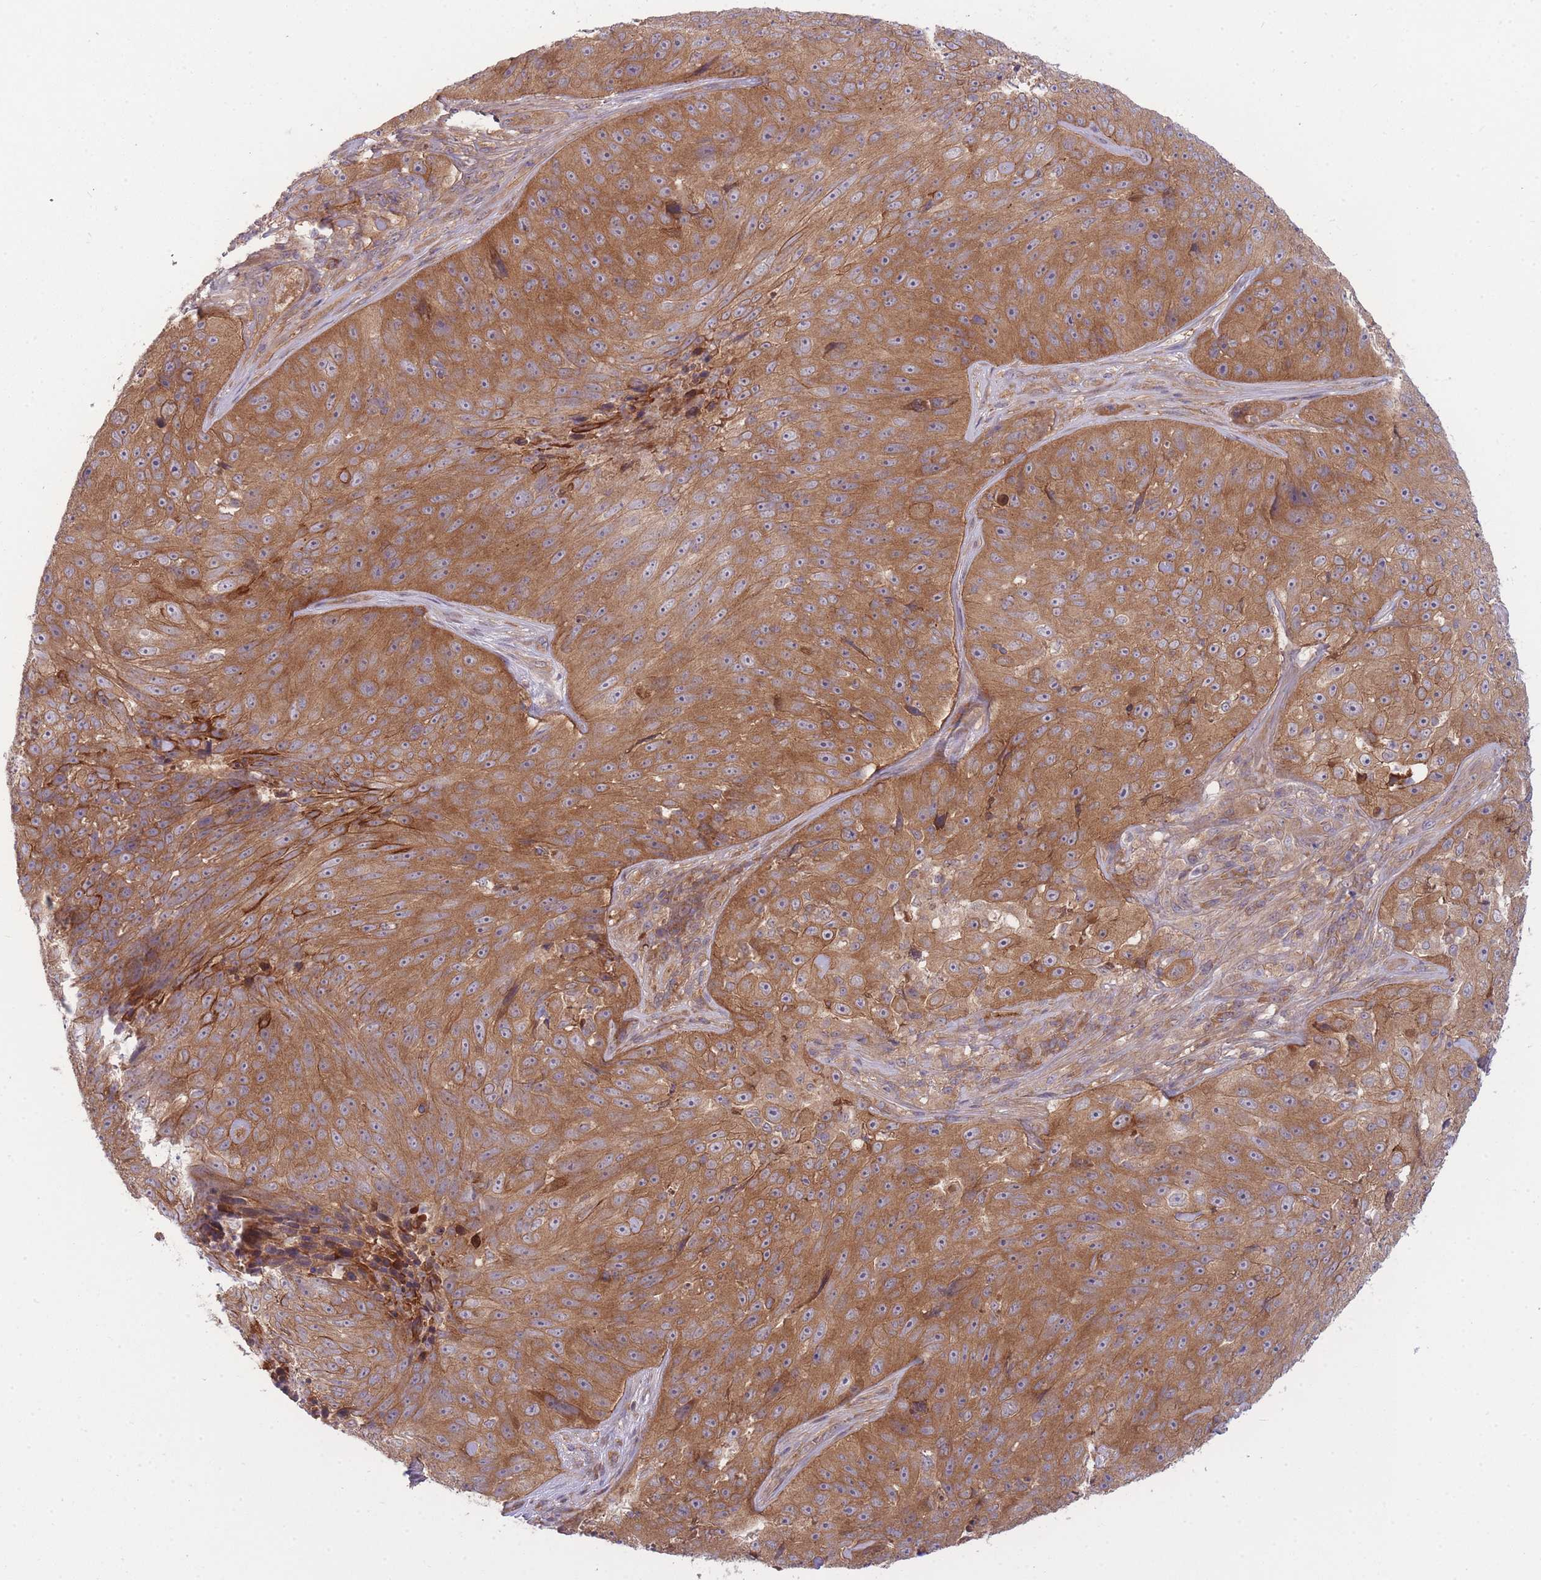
{"staining": {"intensity": "strong", "quantity": ">75%", "location": "cytoplasmic/membranous"}, "tissue": "skin cancer", "cell_type": "Tumor cells", "image_type": "cancer", "snomed": [{"axis": "morphology", "description": "Squamous cell carcinoma, NOS"}, {"axis": "topography", "description": "Skin"}], "caption": "Human skin squamous cell carcinoma stained for a protein (brown) exhibits strong cytoplasmic/membranous positive expression in approximately >75% of tumor cells.", "gene": "PFDN6", "patient": {"sex": "female", "age": 87}}